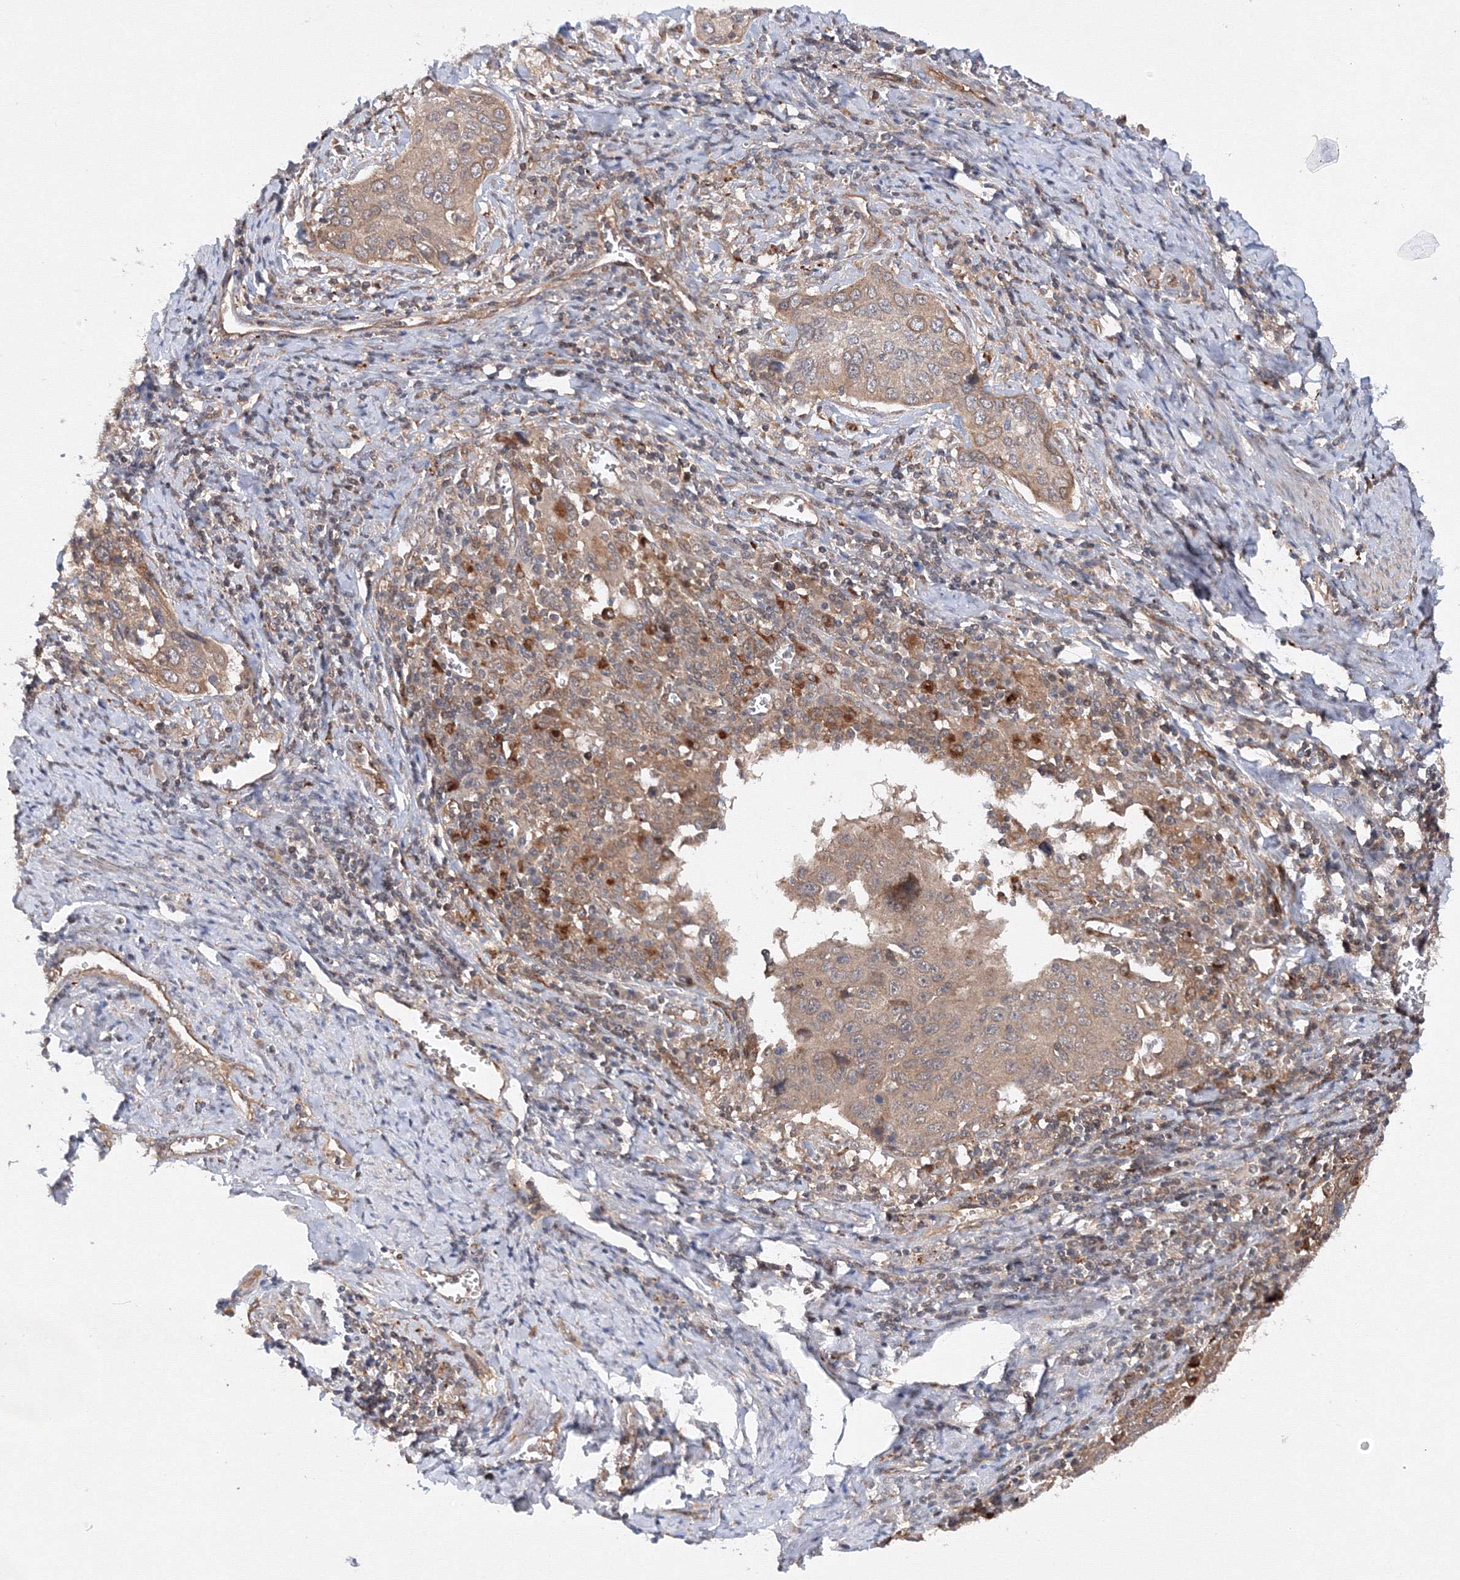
{"staining": {"intensity": "weak", "quantity": "25%-75%", "location": "cytoplasmic/membranous"}, "tissue": "cervical cancer", "cell_type": "Tumor cells", "image_type": "cancer", "snomed": [{"axis": "morphology", "description": "Squamous cell carcinoma, NOS"}, {"axis": "topography", "description": "Cervix"}], "caption": "This photomicrograph demonstrates immunohistochemistry staining of cervical squamous cell carcinoma, with low weak cytoplasmic/membranous expression in about 25%-75% of tumor cells.", "gene": "DCTD", "patient": {"sex": "female", "age": 53}}